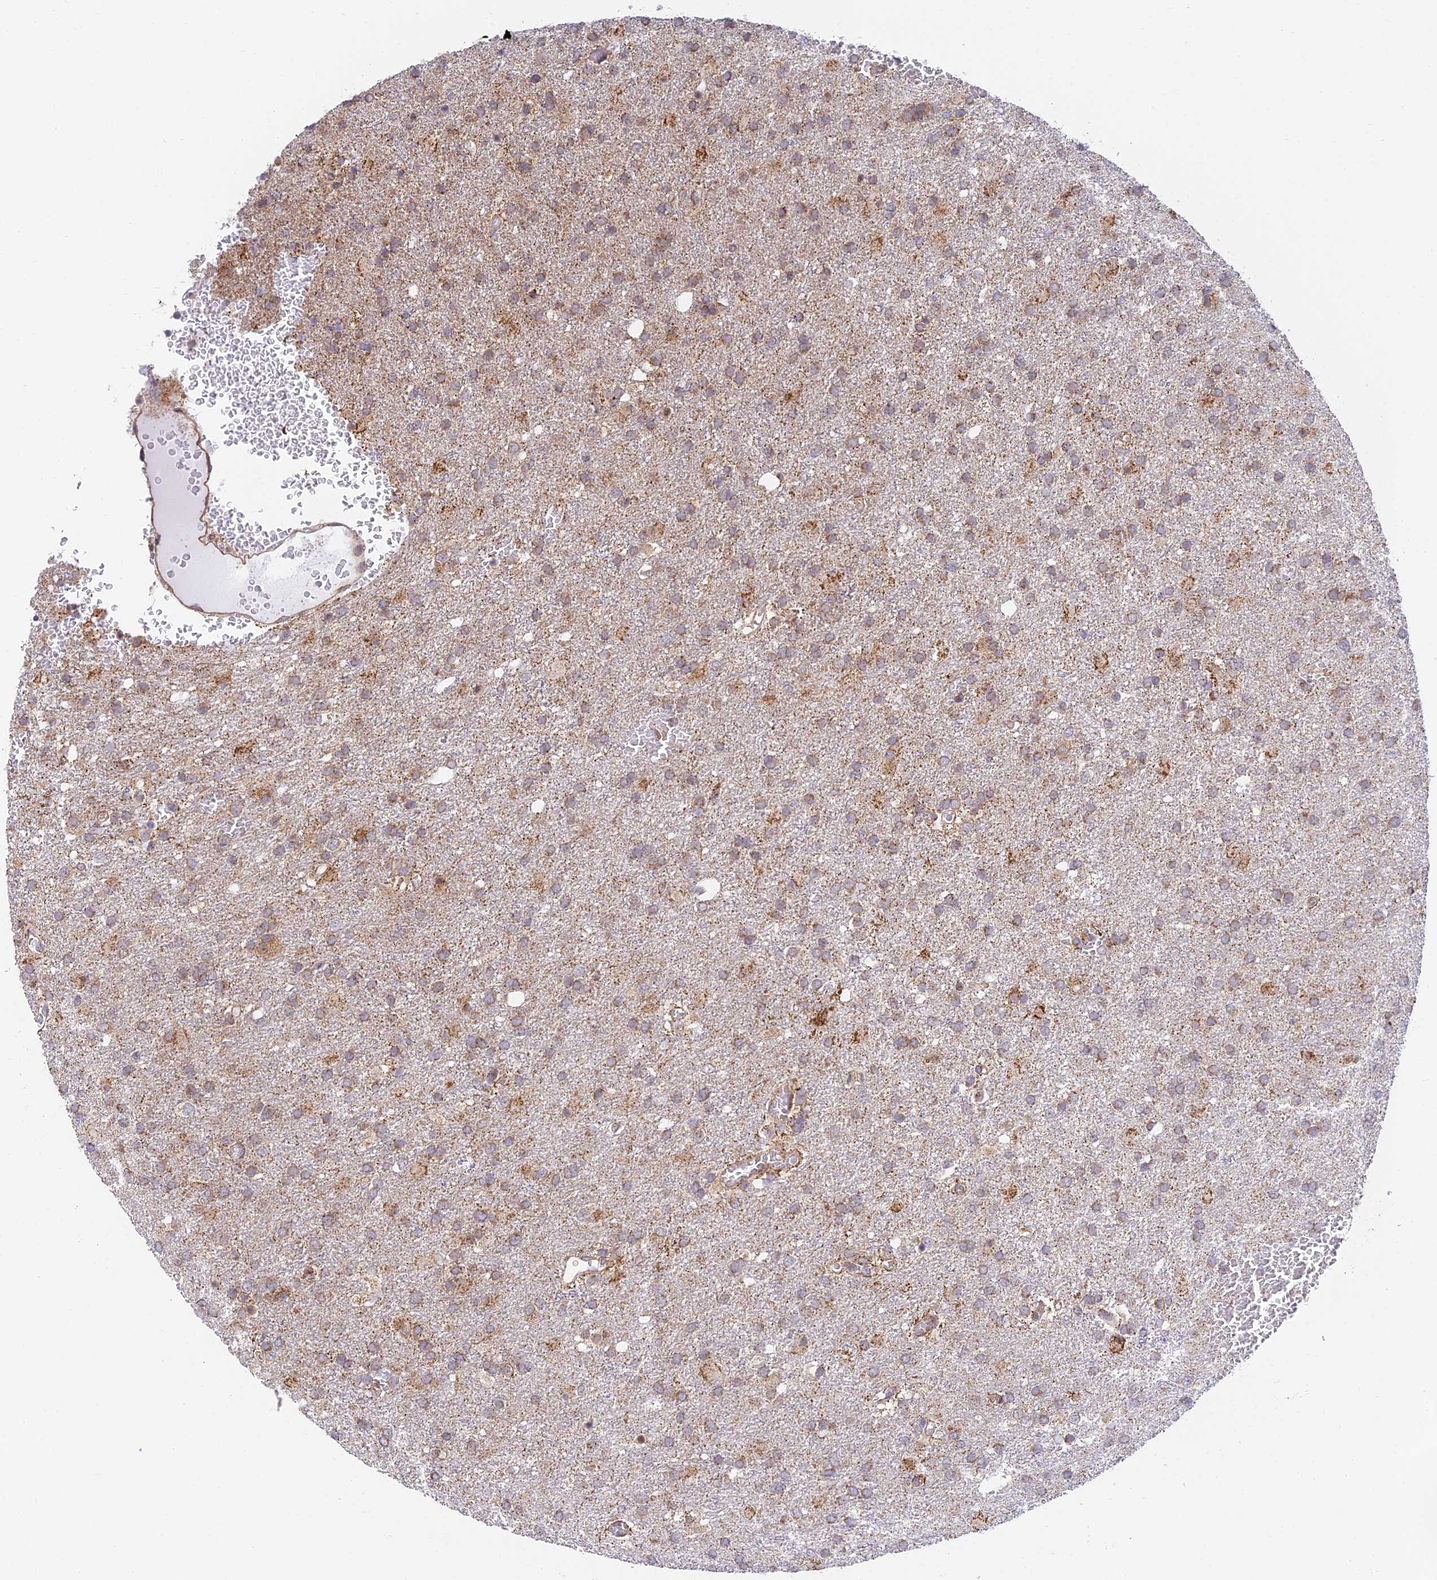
{"staining": {"intensity": "weak", "quantity": ">75%", "location": "cytoplasmic/membranous"}, "tissue": "glioma", "cell_type": "Tumor cells", "image_type": "cancer", "snomed": [{"axis": "morphology", "description": "Glioma, malignant, High grade"}, {"axis": "topography", "description": "Brain"}], "caption": "DAB (3,3'-diaminobenzidine) immunohistochemical staining of malignant glioma (high-grade) shows weak cytoplasmic/membranous protein staining in about >75% of tumor cells.", "gene": "HOOK2", "patient": {"sex": "female", "age": 74}}